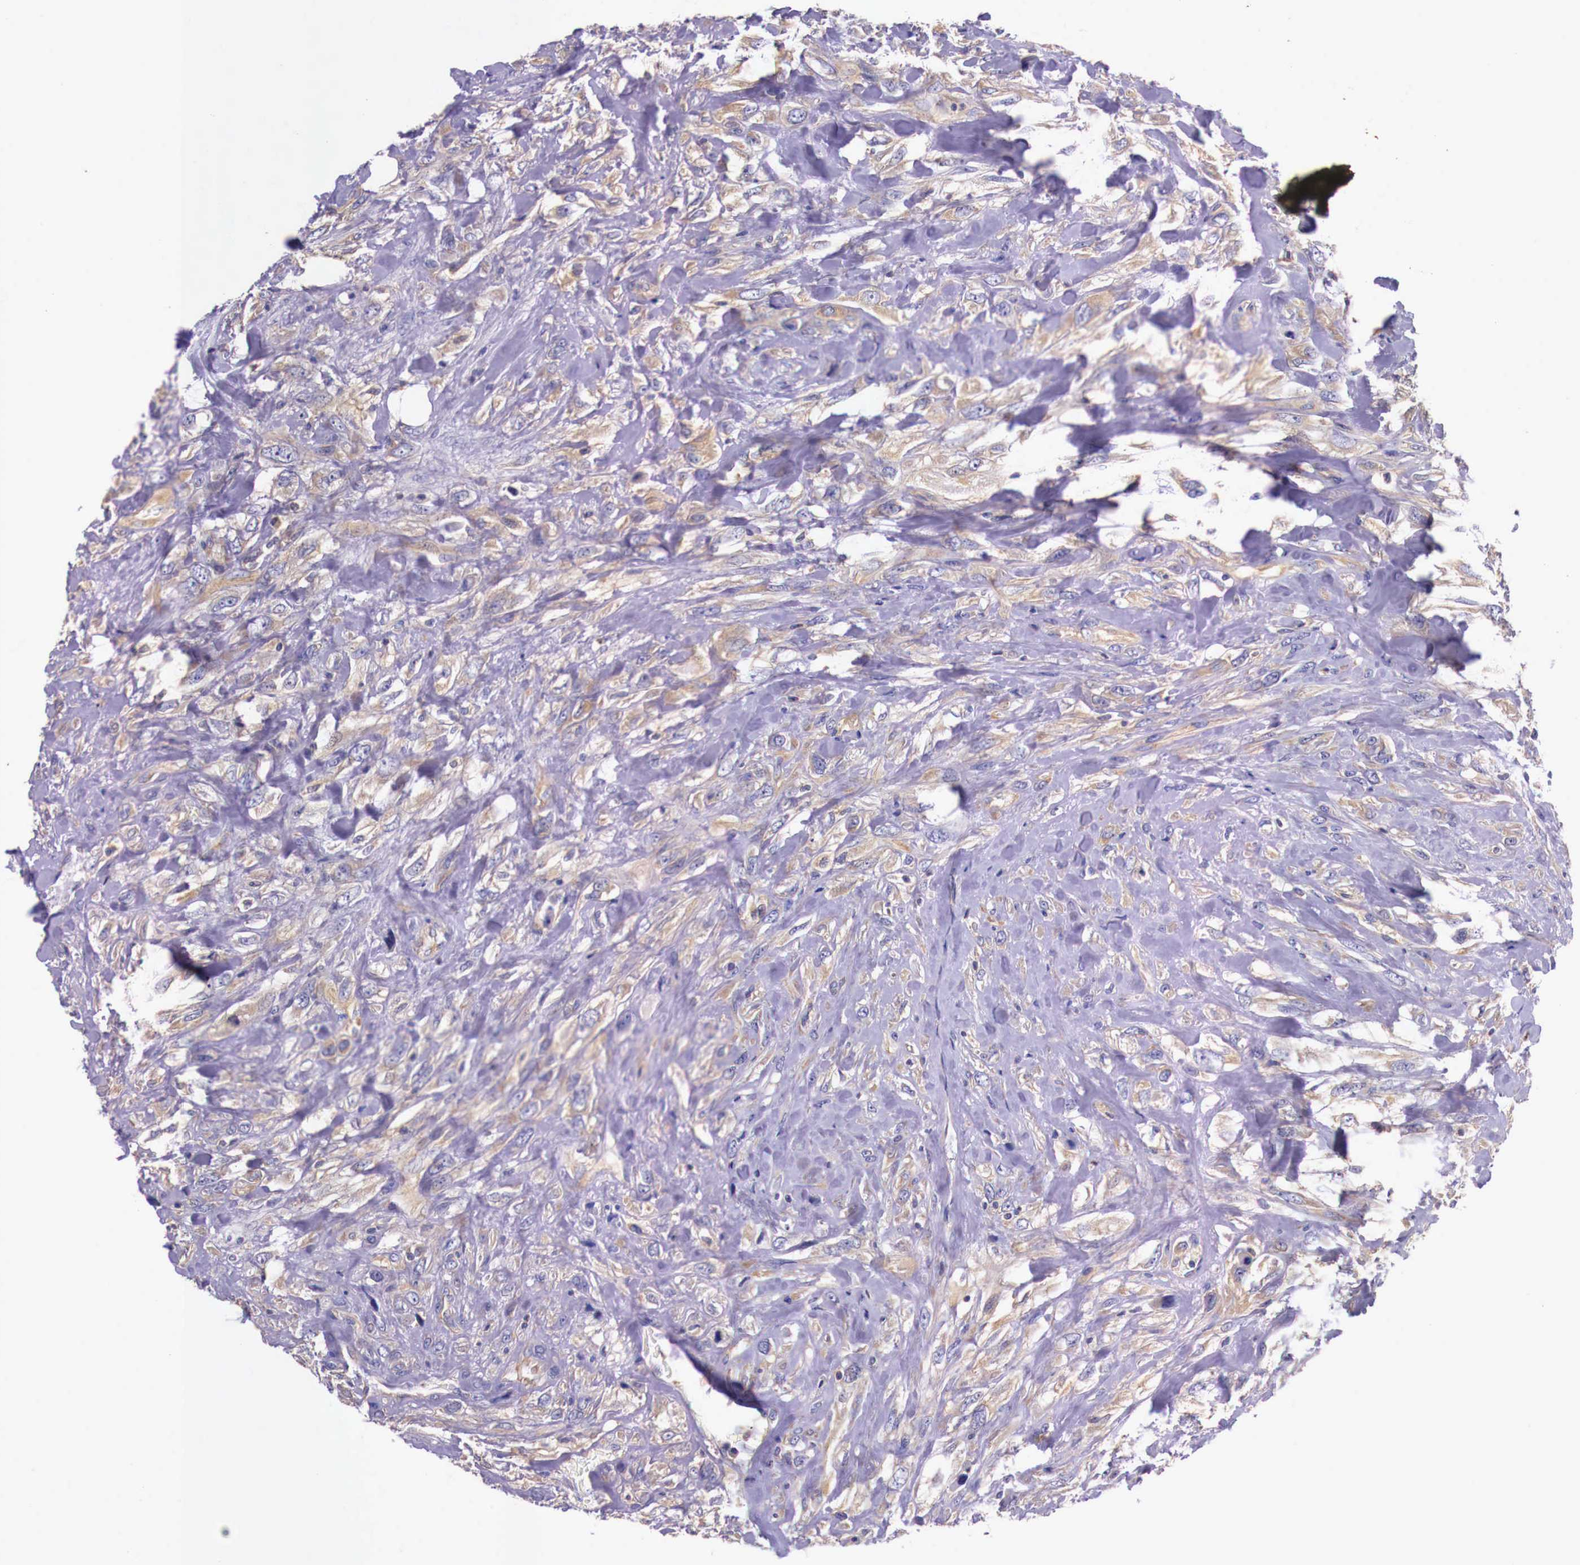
{"staining": {"intensity": "weak", "quantity": ">75%", "location": "cytoplasmic/membranous"}, "tissue": "breast cancer", "cell_type": "Tumor cells", "image_type": "cancer", "snomed": [{"axis": "morphology", "description": "Neoplasm, malignant, NOS"}, {"axis": "topography", "description": "Breast"}], "caption": "DAB (3,3'-diaminobenzidine) immunohistochemical staining of breast malignant neoplasm shows weak cytoplasmic/membranous protein expression in about >75% of tumor cells.", "gene": "GRIPAP1", "patient": {"sex": "female", "age": 50}}